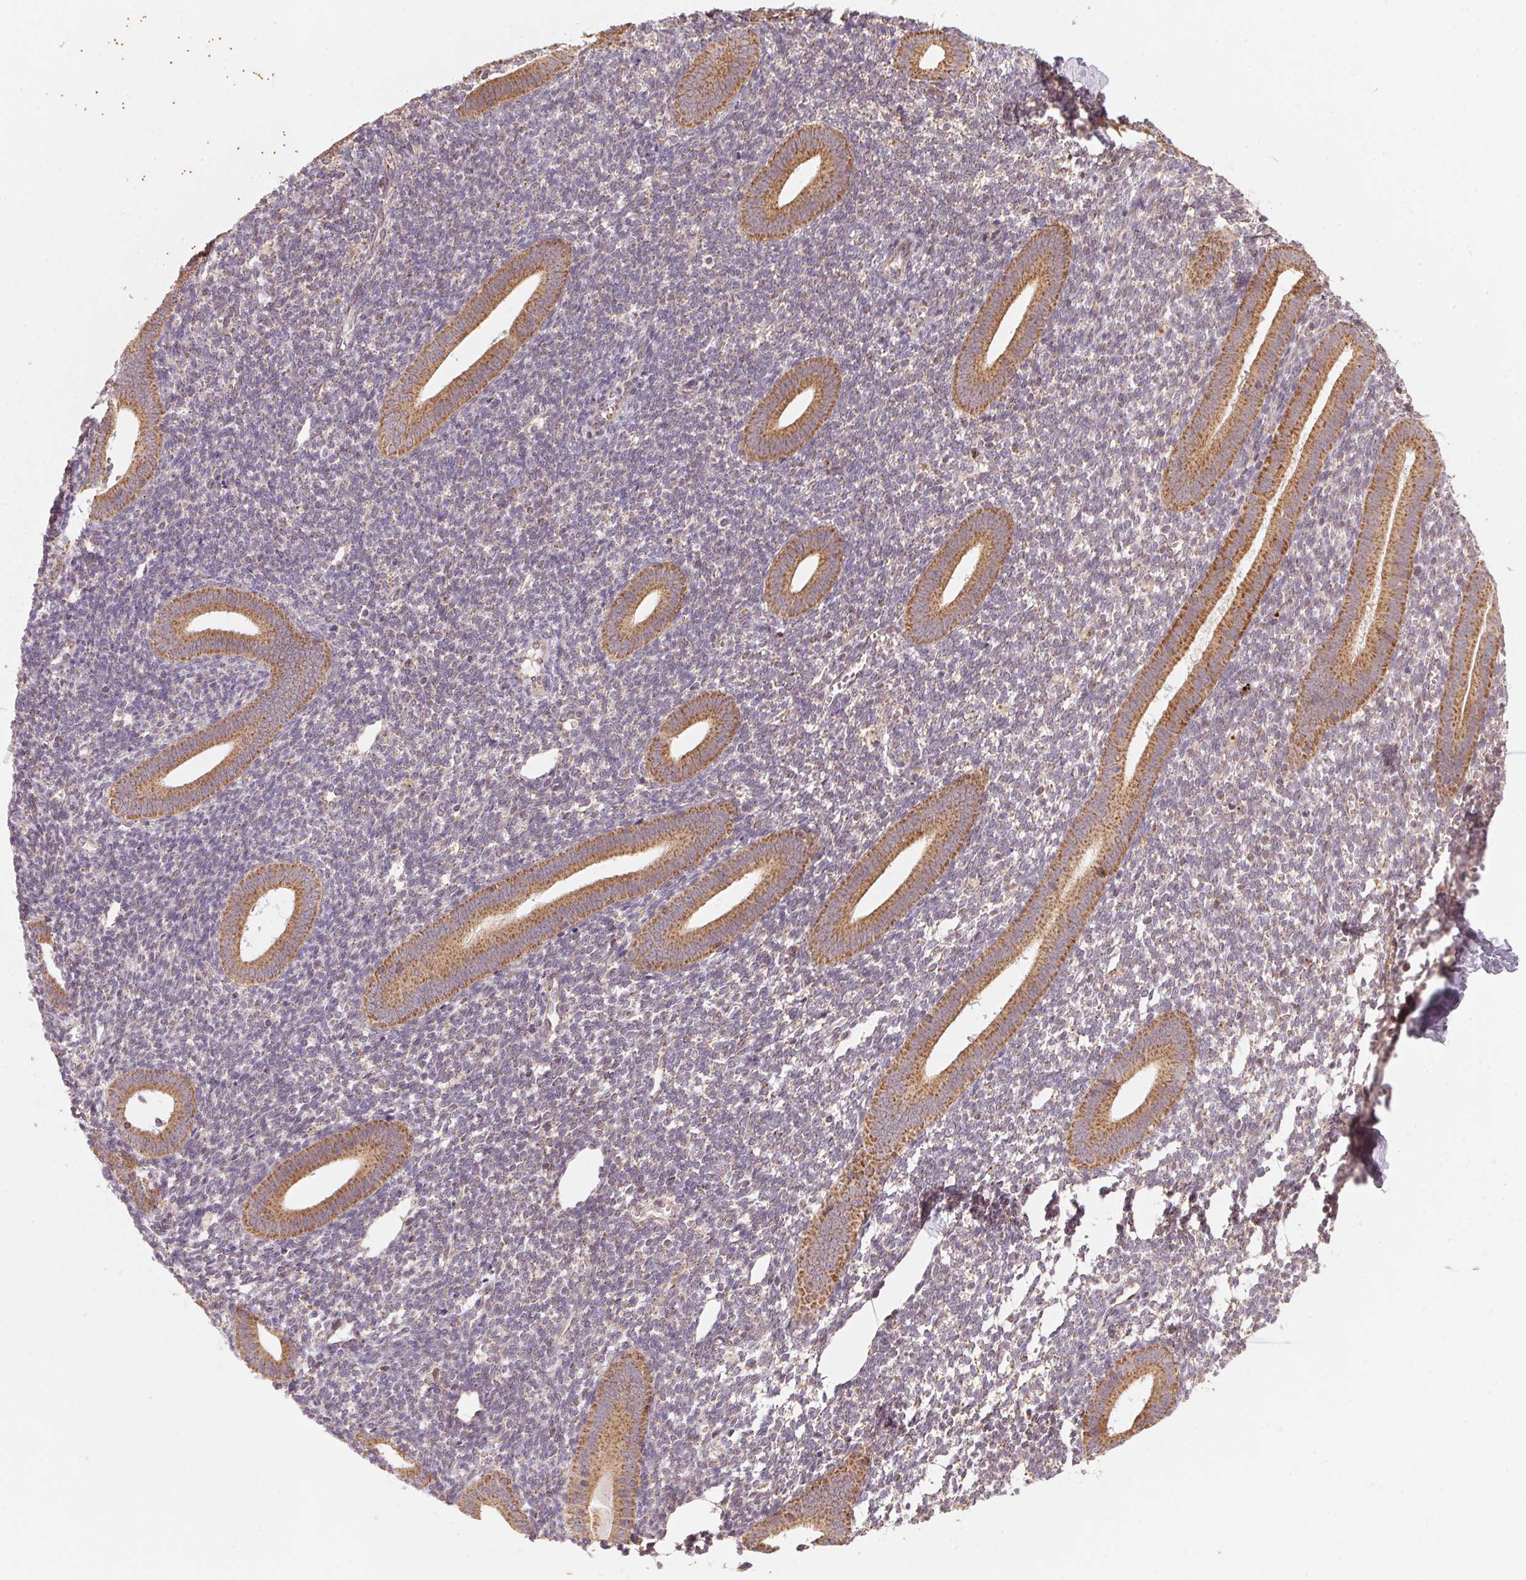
{"staining": {"intensity": "weak", "quantity": "<25%", "location": "cytoplasmic/membranous"}, "tissue": "endometrium", "cell_type": "Cells in endometrial stroma", "image_type": "normal", "snomed": [{"axis": "morphology", "description": "Normal tissue, NOS"}, {"axis": "topography", "description": "Endometrium"}], "caption": "Human endometrium stained for a protein using immunohistochemistry exhibits no expression in cells in endometrial stroma.", "gene": "MATCAP1", "patient": {"sex": "female", "age": 25}}